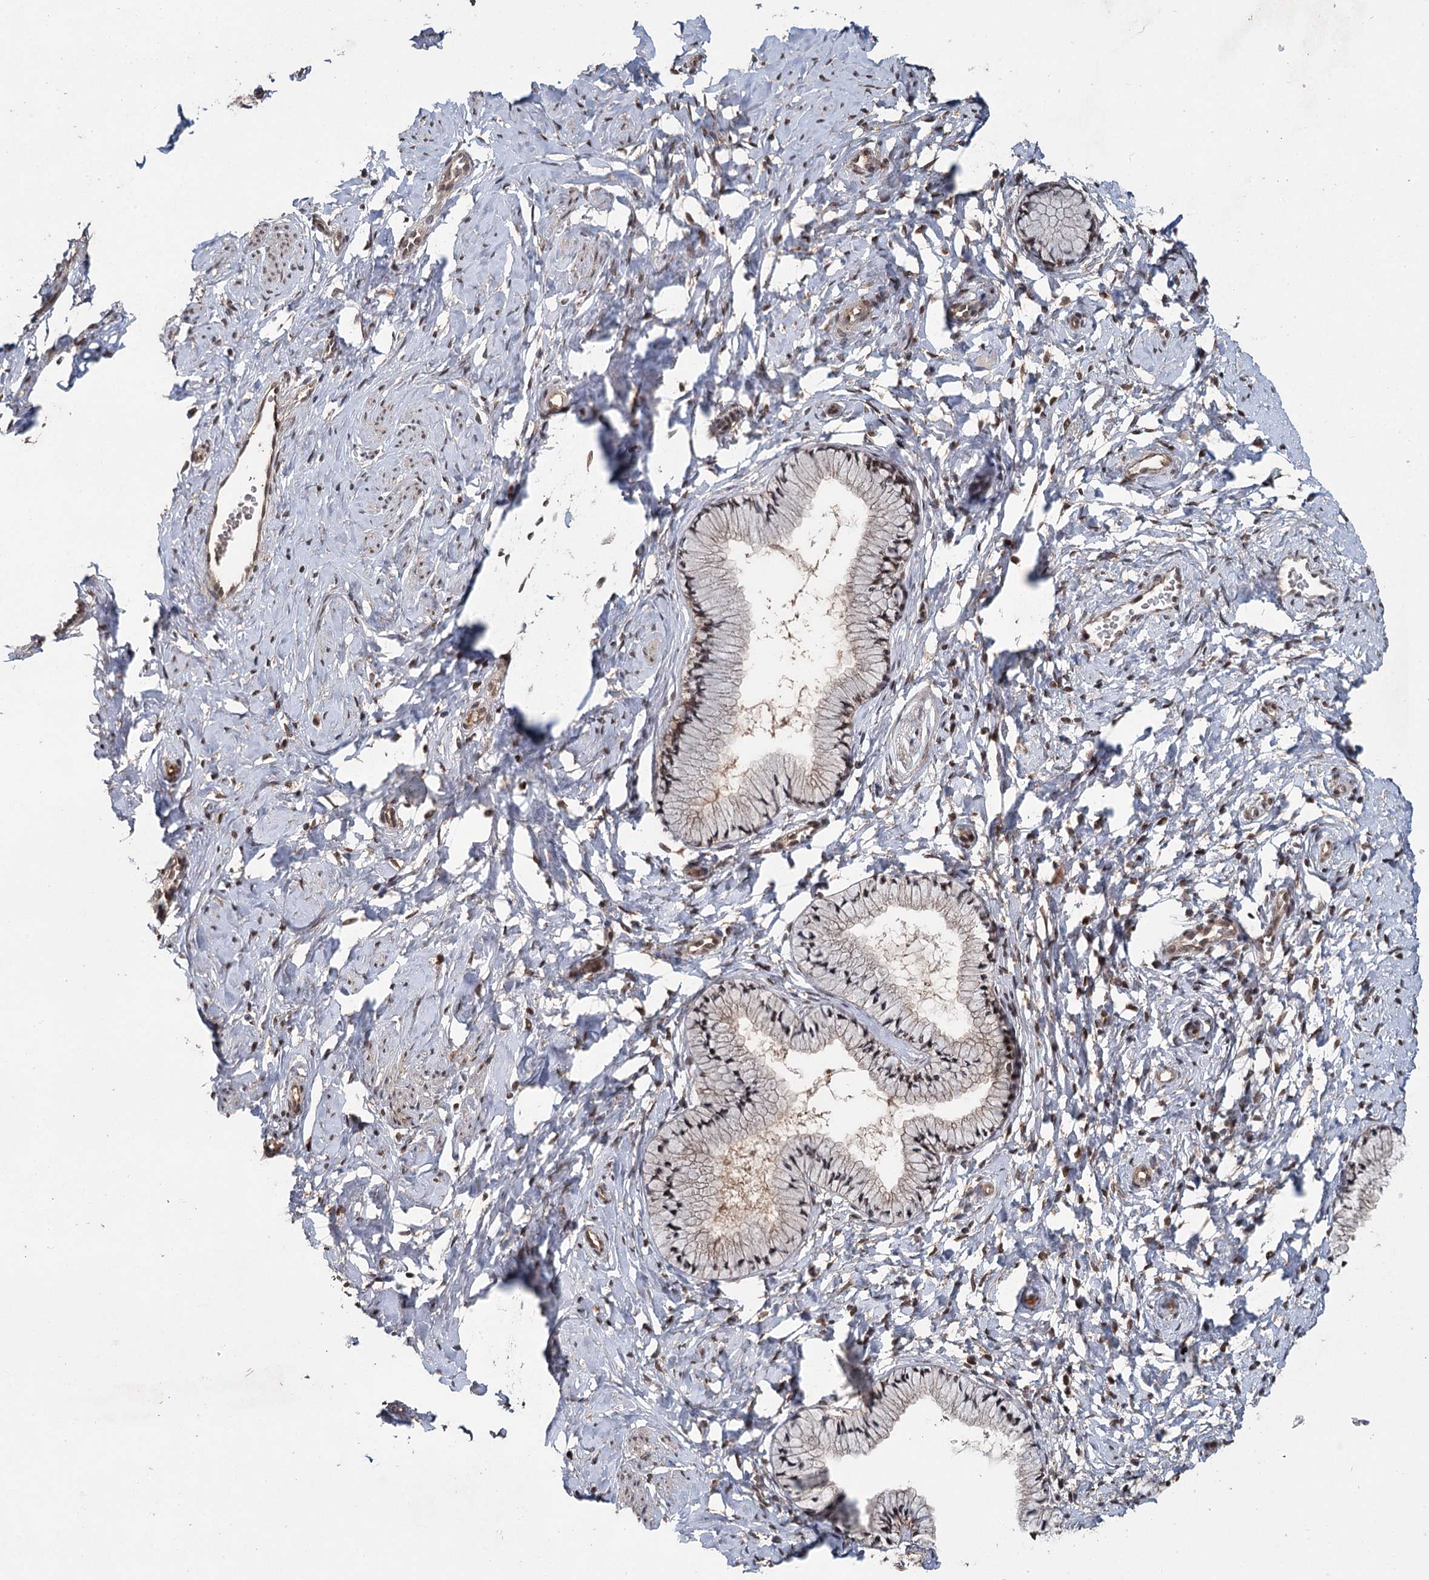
{"staining": {"intensity": "weak", "quantity": "25%-75%", "location": "nuclear"}, "tissue": "cervix", "cell_type": "Glandular cells", "image_type": "normal", "snomed": [{"axis": "morphology", "description": "Normal tissue, NOS"}, {"axis": "topography", "description": "Cervix"}], "caption": "About 25%-75% of glandular cells in unremarkable human cervix show weak nuclear protein expression as visualized by brown immunohistochemical staining.", "gene": "MYG1", "patient": {"sex": "female", "age": 33}}